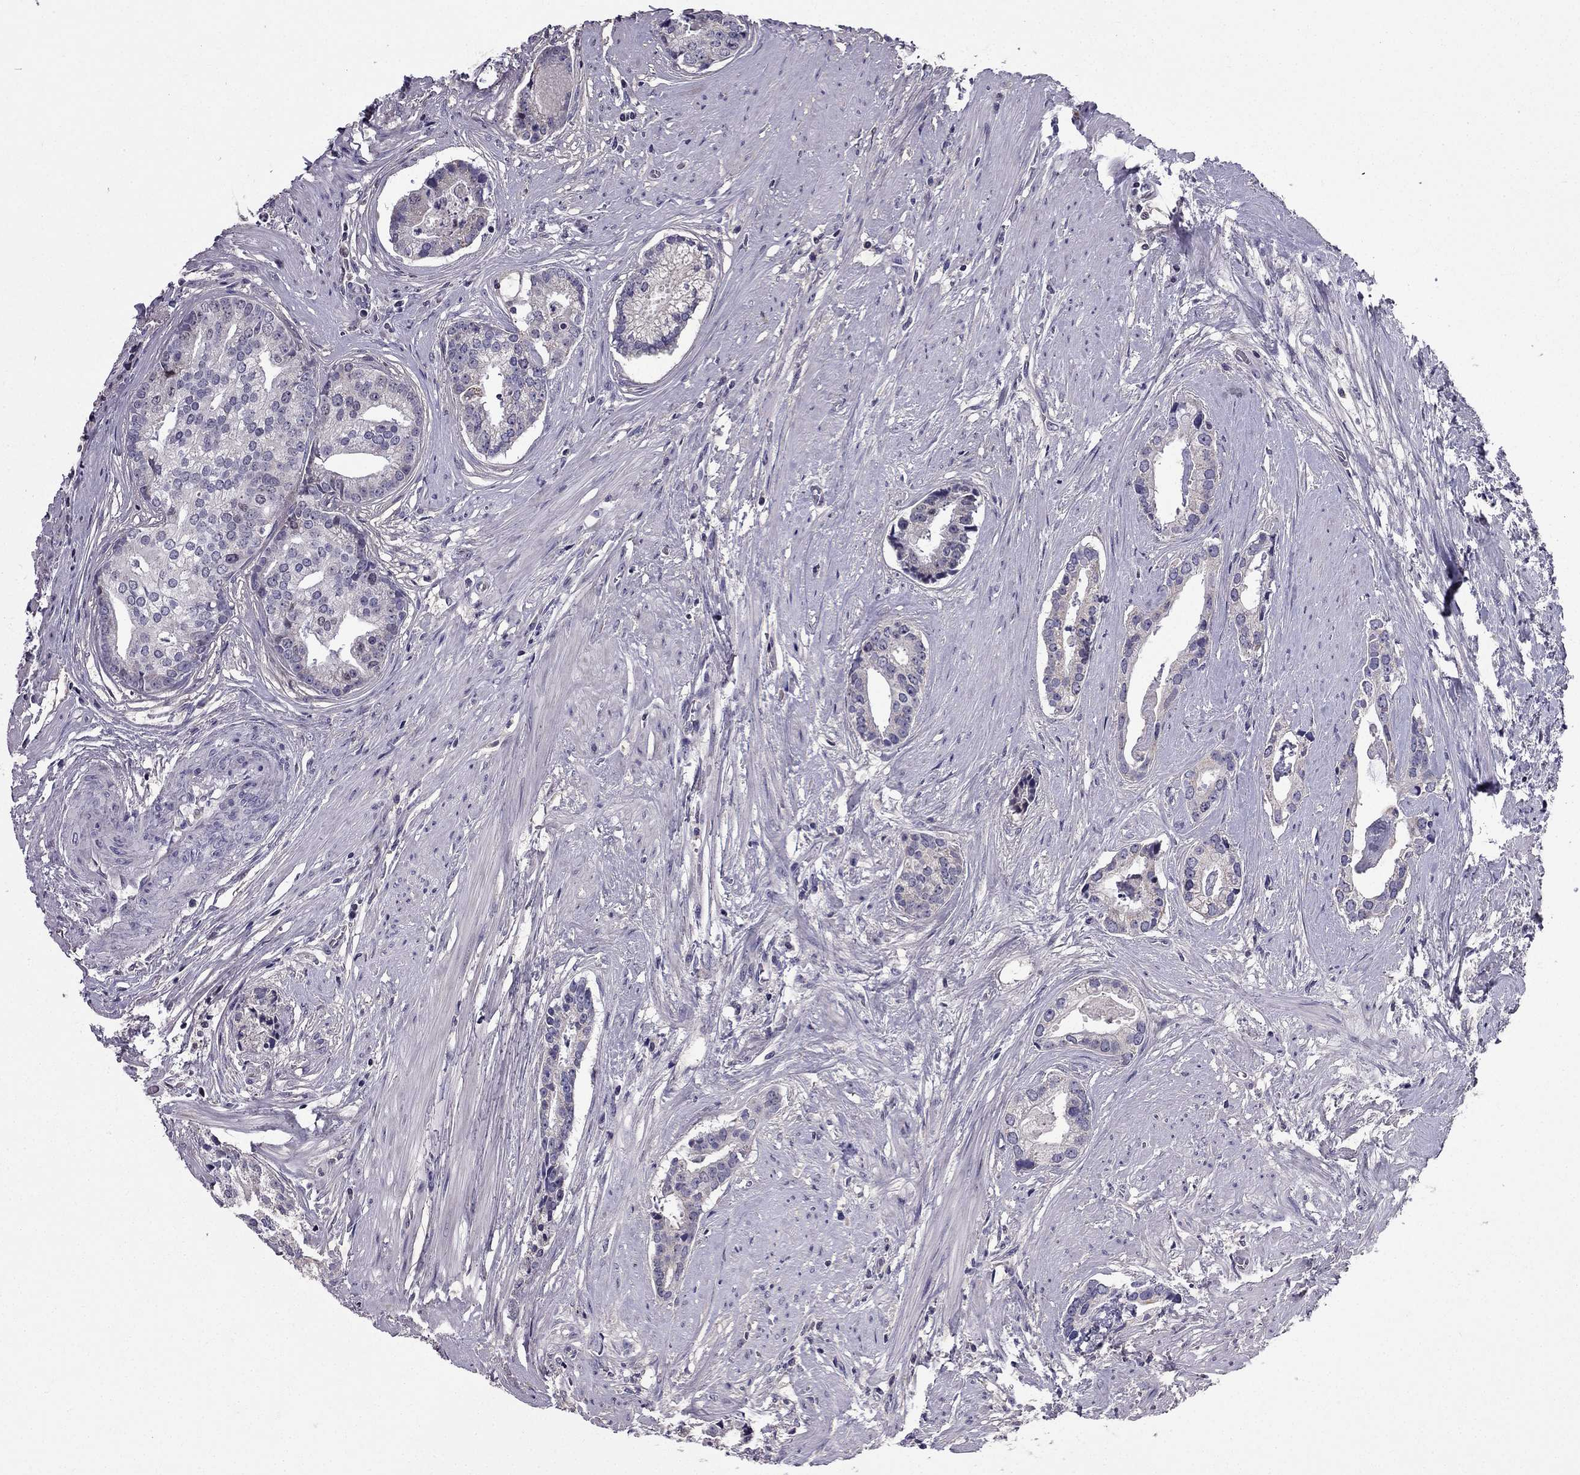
{"staining": {"intensity": "negative", "quantity": "none", "location": "none"}, "tissue": "prostate cancer", "cell_type": "Tumor cells", "image_type": "cancer", "snomed": [{"axis": "morphology", "description": "Adenocarcinoma, NOS"}, {"axis": "topography", "description": "Prostate and seminal vesicle, NOS"}, {"axis": "topography", "description": "Prostate"}], "caption": "Tumor cells are negative for protein expression in human prostate cancer. (Brightfield microscopy of DAB immunohistochemistry at high magnification).", "gene": "SLC6A2", "patient": {"sex": "male", "age": 44}}